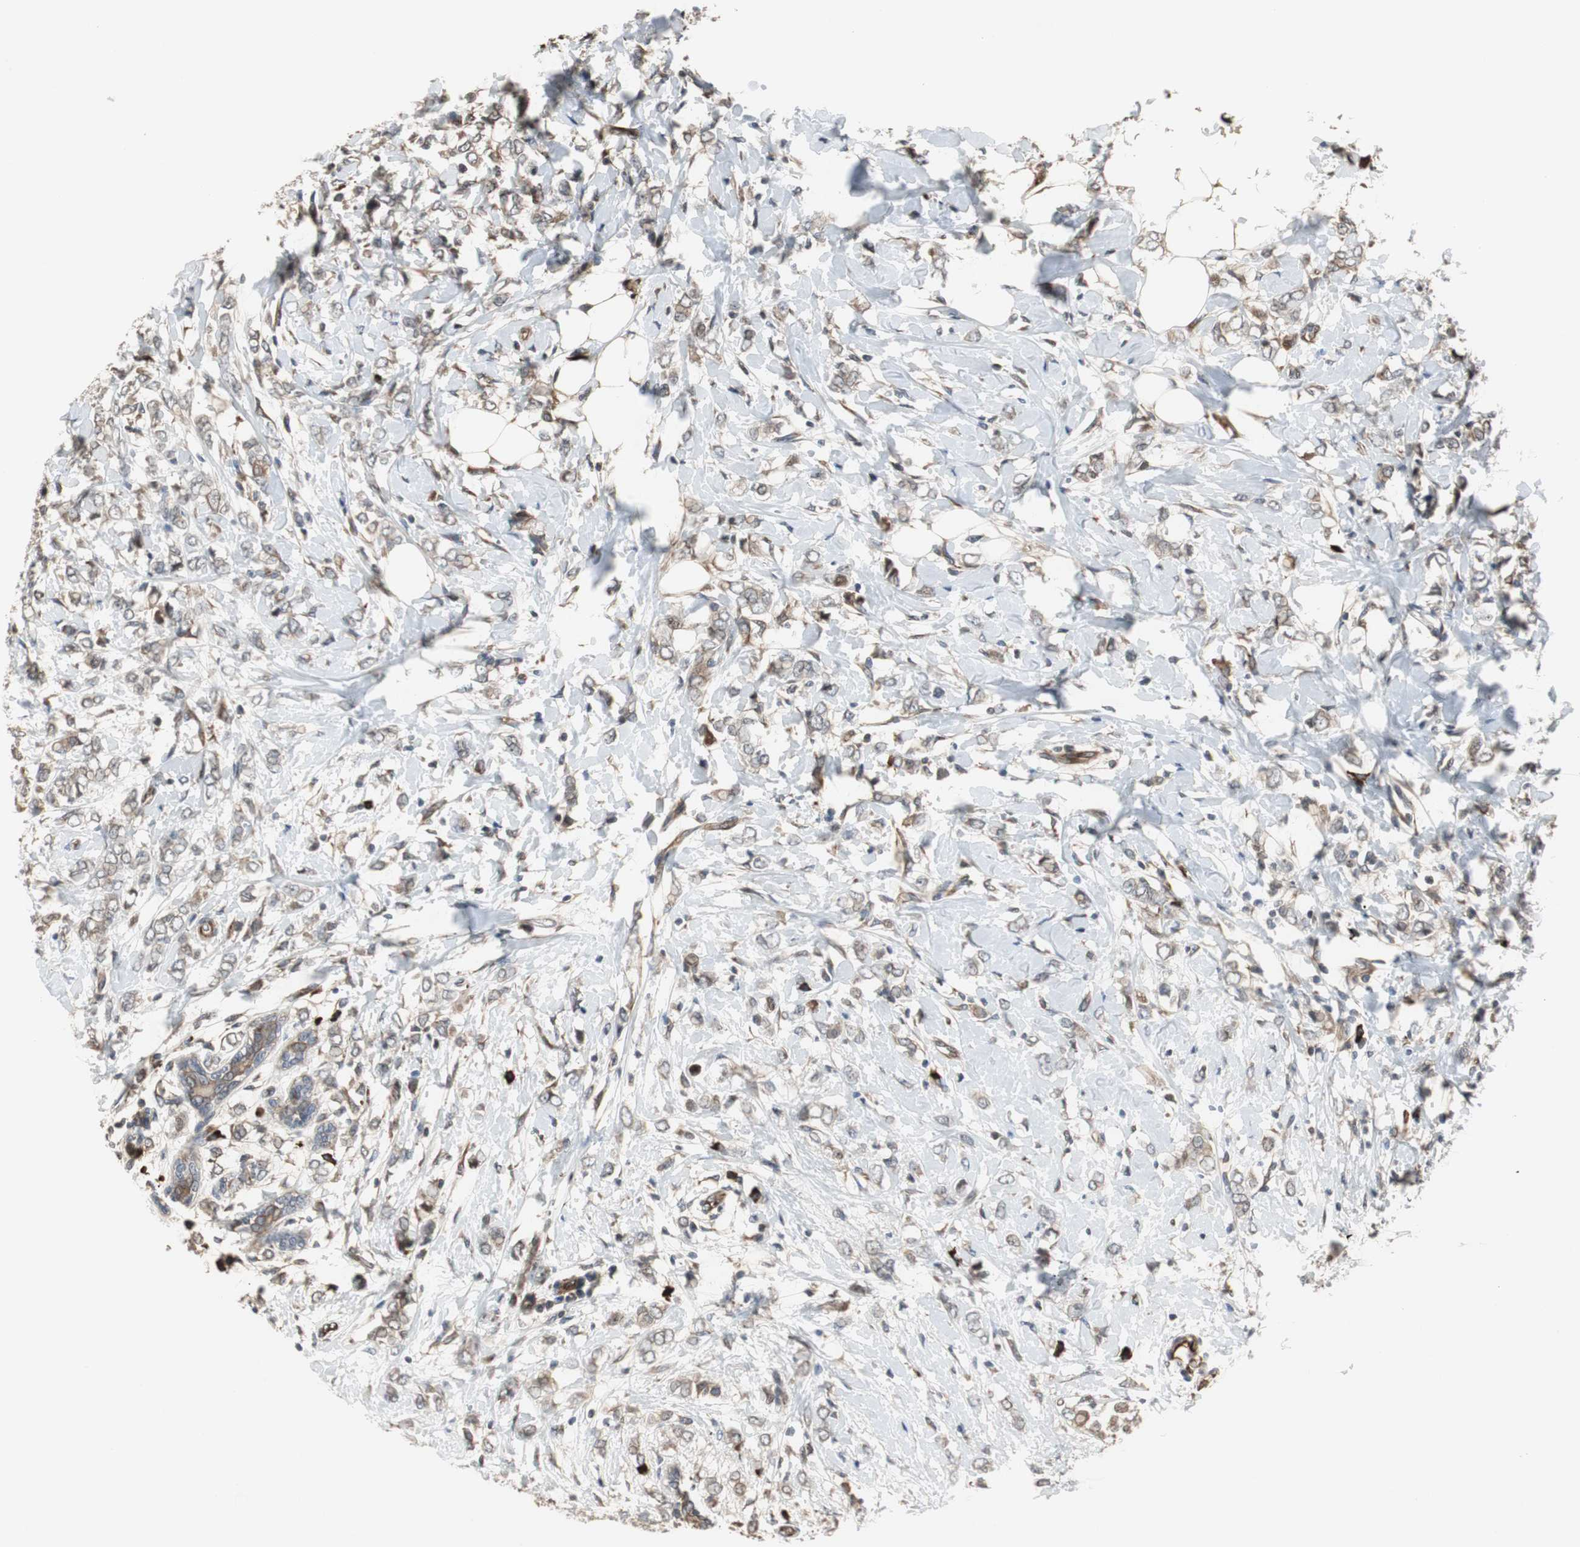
{"staining": {"intensity": "weak", "quantity": "25%-75%", "location": "cytoplasmic/membranous"}, "tissue": "breast cancer", "cell_type": "Tumor cells", "image_type": "cancer", "snomed": [{"axis": "morphology", "description": "Normal tissue, NOS"}, {"axis": "morphology", "description": "Lobular carcinoma"}, {"axis": "topography", "description": "Breast"}], "caption": "Tumor cells show low levels of weak cytoplasmic/membranous positivity in about 25%-75% of cells in breast cancer (lobular carcinoma).", "gene": "CHP1", "patient": {"sex": "female", "age": 47}}